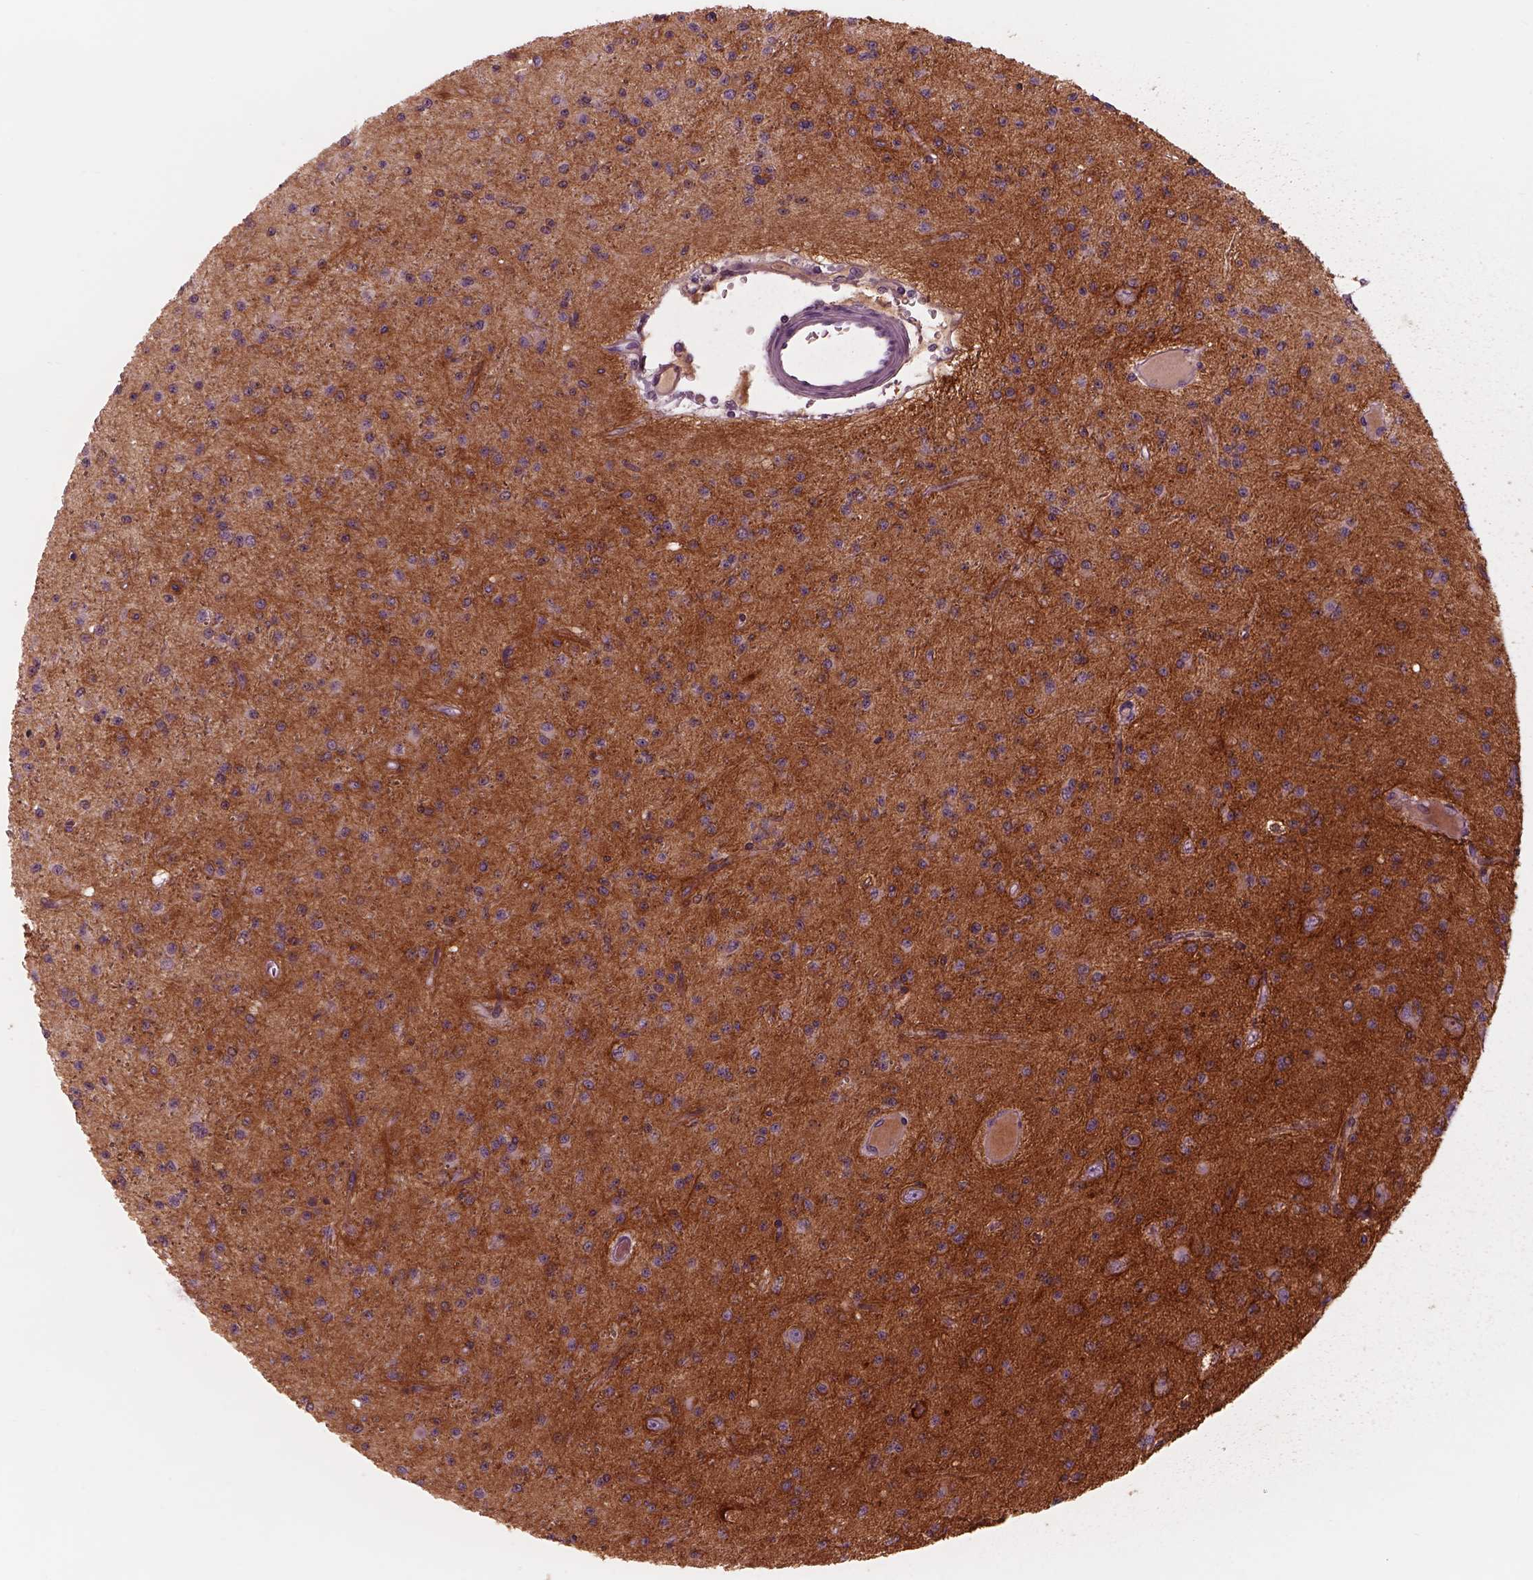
{"staining": {"intensity": "negative", "quantity": "none", "location": "none"}, "tissue": "glioma", "cell_type": "Tumor cells", "image_type": "cancer", "snomed": [{"axis": "morphology", "description": "Glioma, malignant, Low grade"}, {"axis": "topography", "description": "Brain"}], "caption": "There is no significant positivity in tumor cells of glioma. Nuclei are stained in blue.", "gene": "CADM2", "patient": {"sex": "male", "age": 27}}